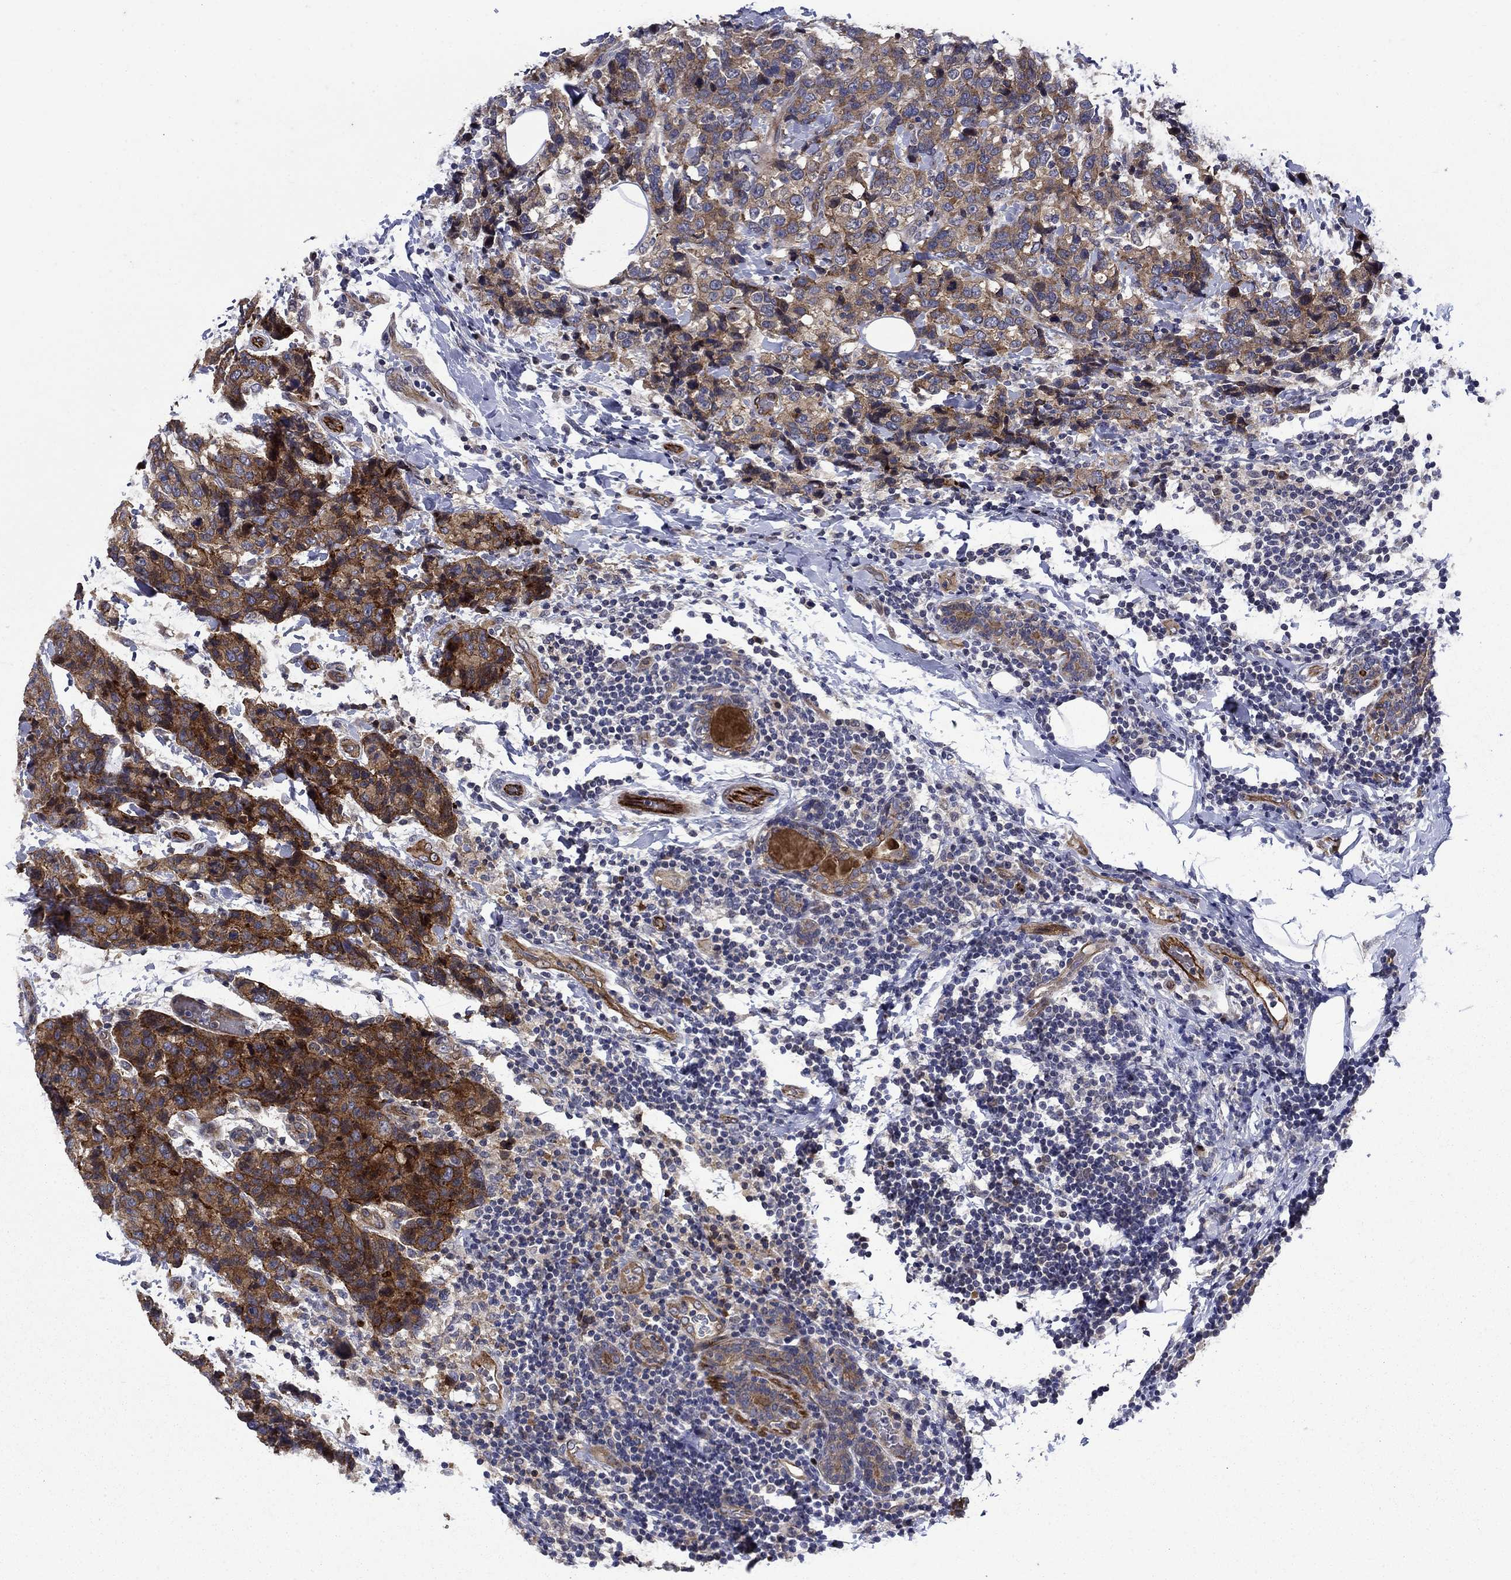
{"staining": {"intensity": "strong", "quantity": "25%-75%", "location": "cytoplasmic/membranous"}, "tissue": "breast cancer", "cell_type": "Tumor cells", "image_type": "cancer", "snomed": [{"axis": "morphology", "description": "Lobular carcinoma"}, {"axis": "topography", "description": "Breast"}], "caption": "Strong cytoplasmic/membranous positivity for a protein is present in about 25%-75% of tumor cells of breast cancer (lobular carcinoma) using IHC.", "gene": "SLC7A1", "patient": {"sex": "female", "age": 59}}